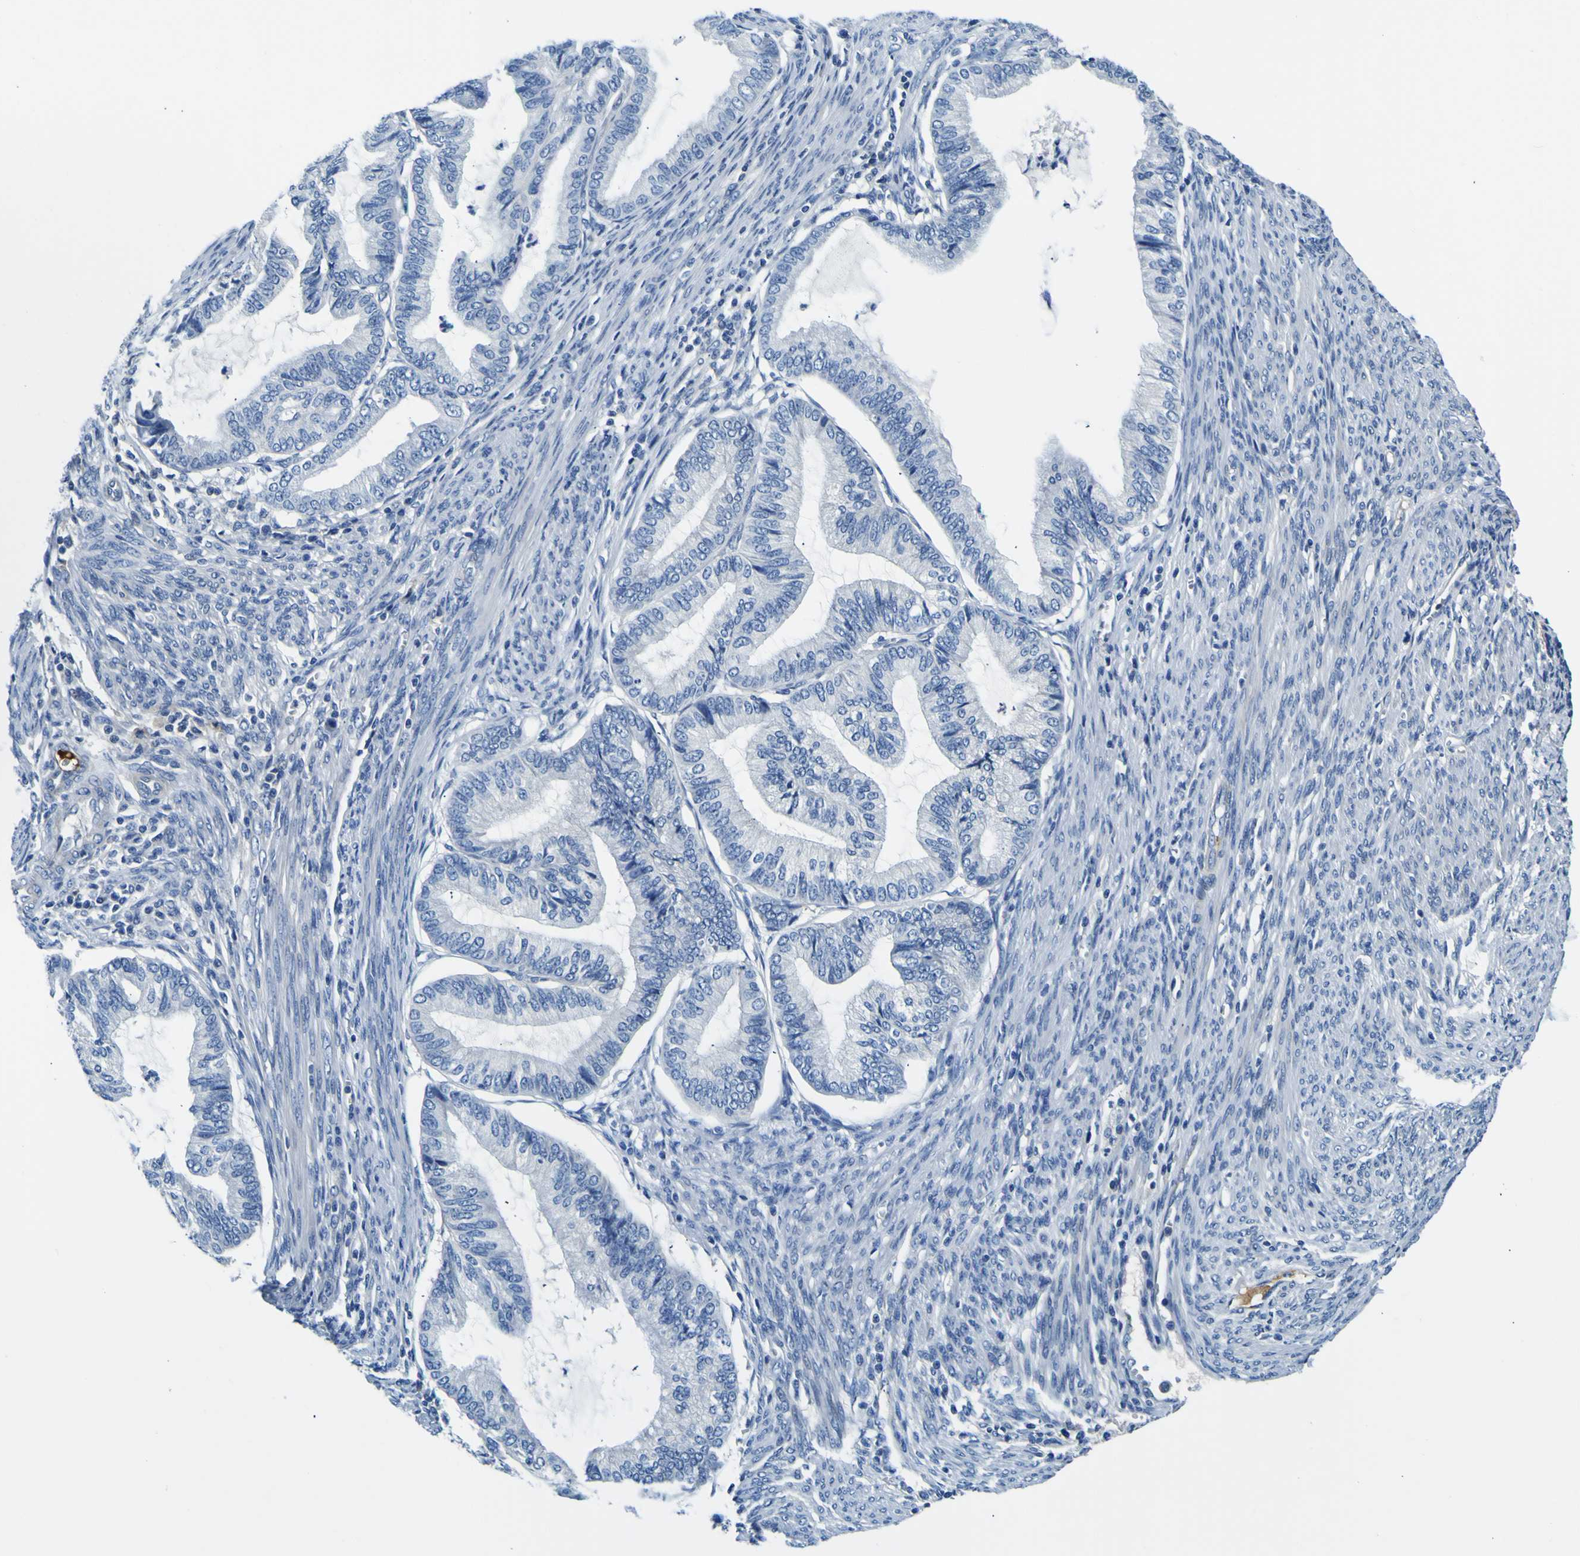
{"staining": {"intensity": "negative", "quantity": "none", "location": "none"}, "tissue": "cervical cancer", "cell_type": "Tumor cells", "image_type": "cancer", "snomed": [{"axis": "morphology", "description": "Normal tissue, NOS"}, {"axis": "morphology", "description": "Adenocarcinoma, NOS"}, {"axis": "topography", "description": "Cervix"}, {"axis": "topography", "description": "Endometrium"}], "caption": "Adenocarcinoma (cervical) stained for a protein using IHC exhibits no expression tumor cells.", "gene": "ADGRA2", "patient": {"sex": "female", "age": 86}}